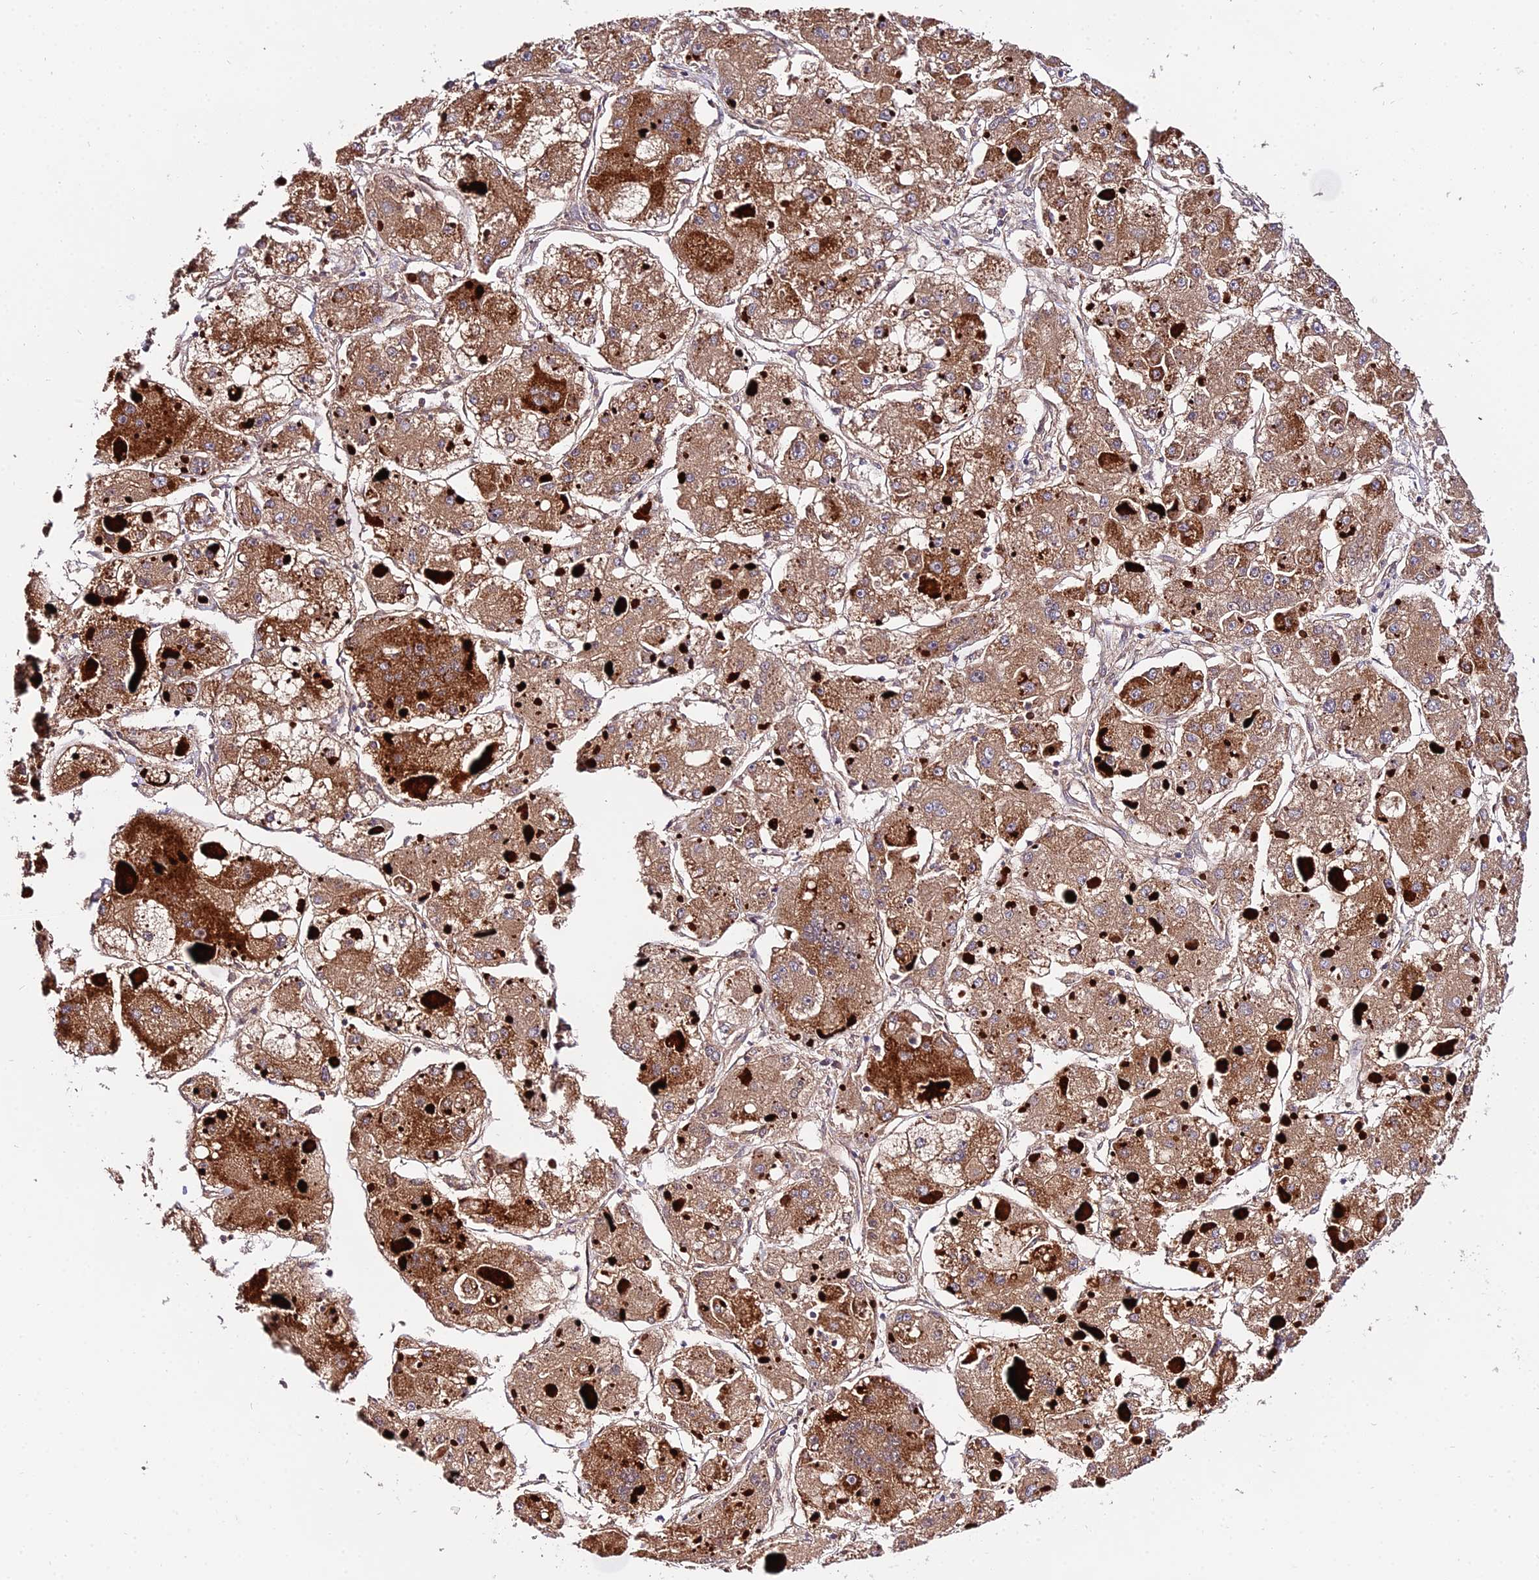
{"staining": {"intensity": "moderate", "quantity": ">75%", "location": "cytoplasmic/membranous"}, "tissue": "liver cancer", "cell_type": "Tumor cells", "image_type": "cancer", "snomed": [{"axis": "morphology", "description": "Carcinoma, Hepatocellular, NOS"}, {"axis": "topography", "description": "Liver"}], "caption": "Immunohistochemical staining of human liver cancer (hepatocellular carcinoma) displays medium levels of moderate cytoplasmic/membranous protein expression in approximately >75% of tumor cells.", "gene": "WDR5B", "patient": {"sex": "female", "age": 73}}